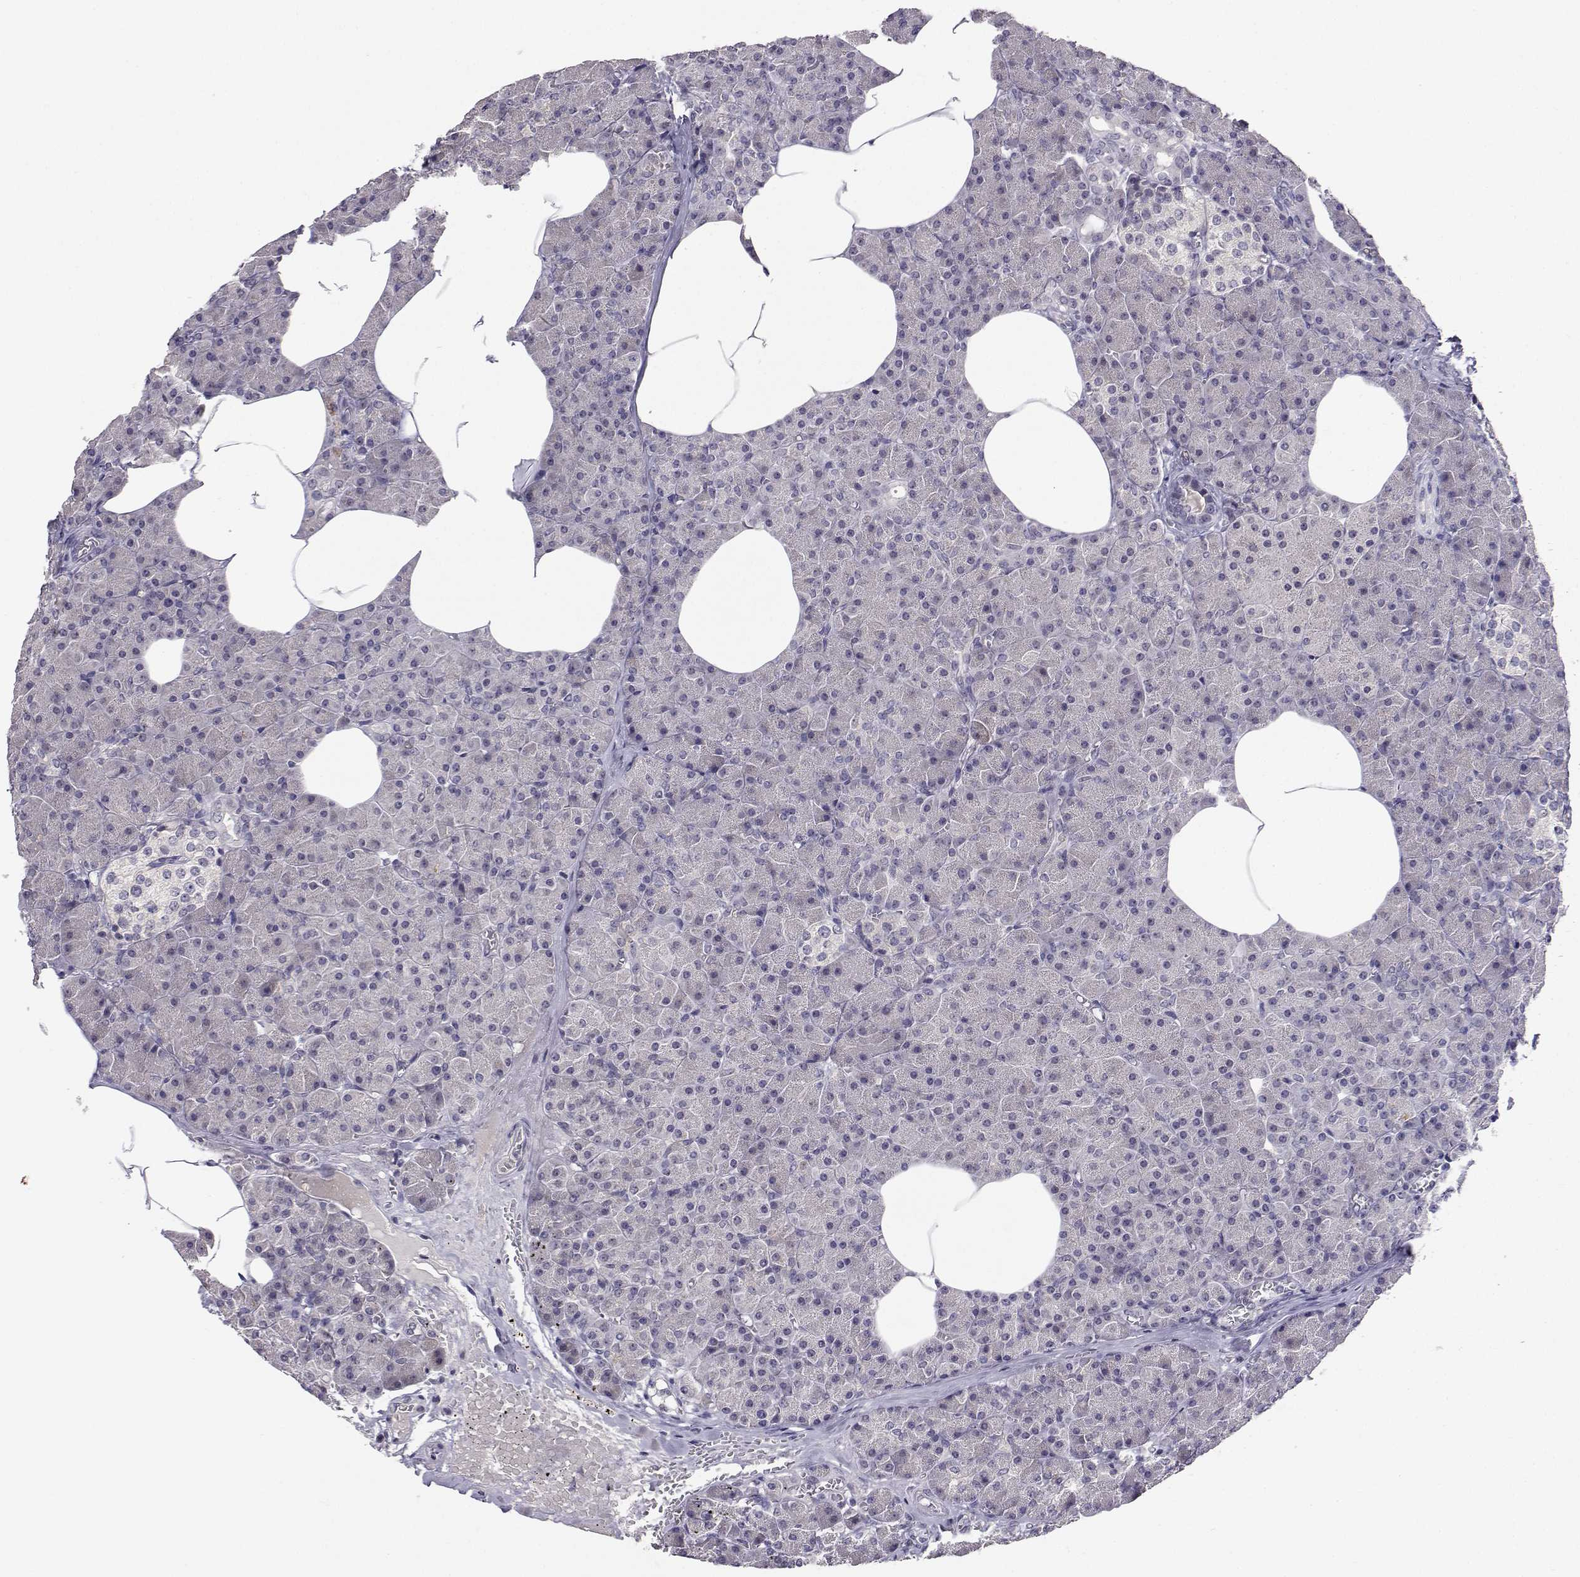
{"staining": {"intensity": "negative", "quantity": "none", "location": "none"}, "tissue": "pancreas", "cell_type": "Exocrine glandular cells", "image_type": "normal", "snomed": [{"axis": "morphology", "description": "Normal tissue, NOS"}, {"axis": "topography", "description": "Pancreas"}], "caption": "Normal pancreas was stained to show a protein in brown. There is no significant expression in exocrine glandular cells.", "gene": "SLC6A3", "patient": {"sex": "female", "age": 45}}